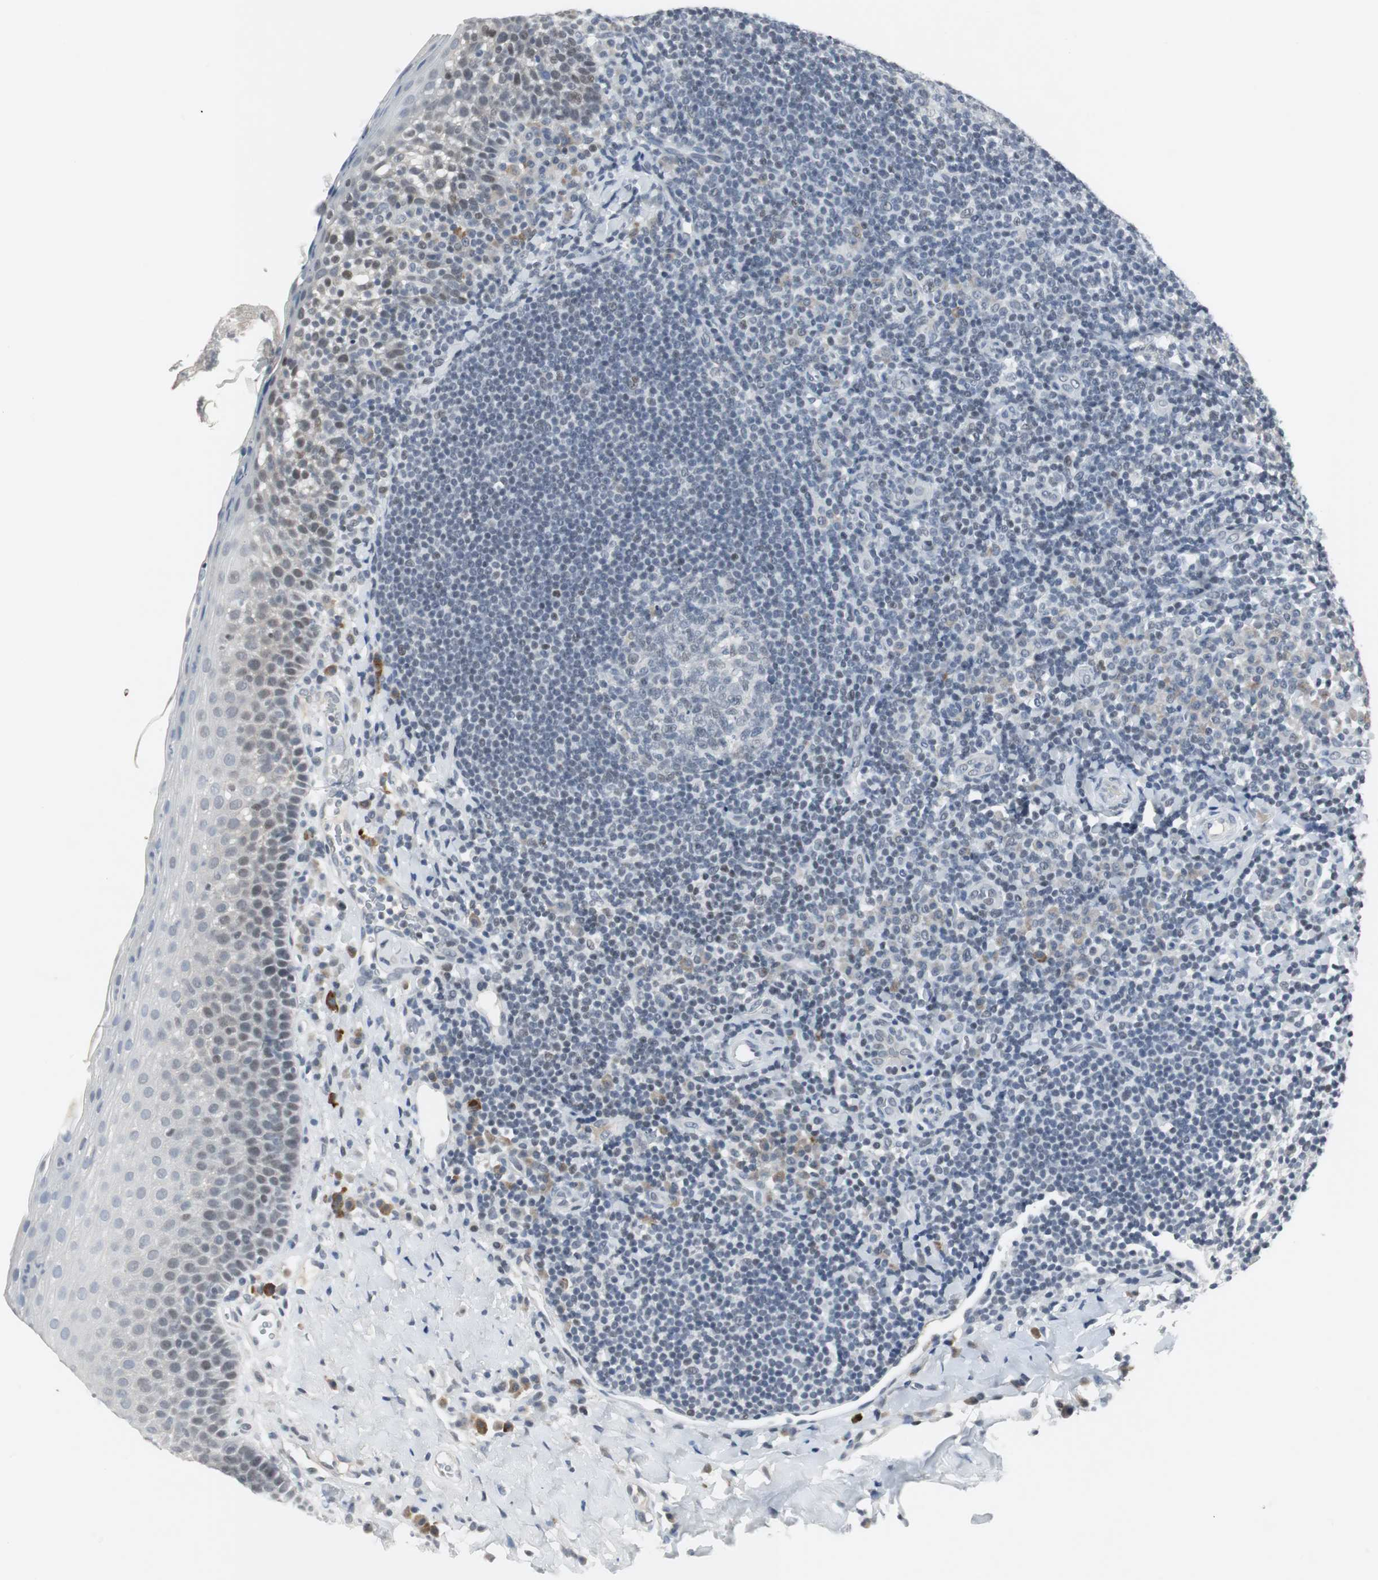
{"staining": {"intensity": "negative", "quantity": "none", "location": "none"}, "tissue": "tonsil", "cell_type": "Germinal center cells", "image_type": "normal", "snomed": [{"axis": "morphology", "description": "Normal tissue, NOS"}, {"axis": "topography", "description": "Tonsil"}], "caption": "DAB immunohistochemical staining of normal human tonsil displays no significant positivity in germinal center cells.", "gene": "ELK1", "patient": {"sex": "male", "age": 17}}